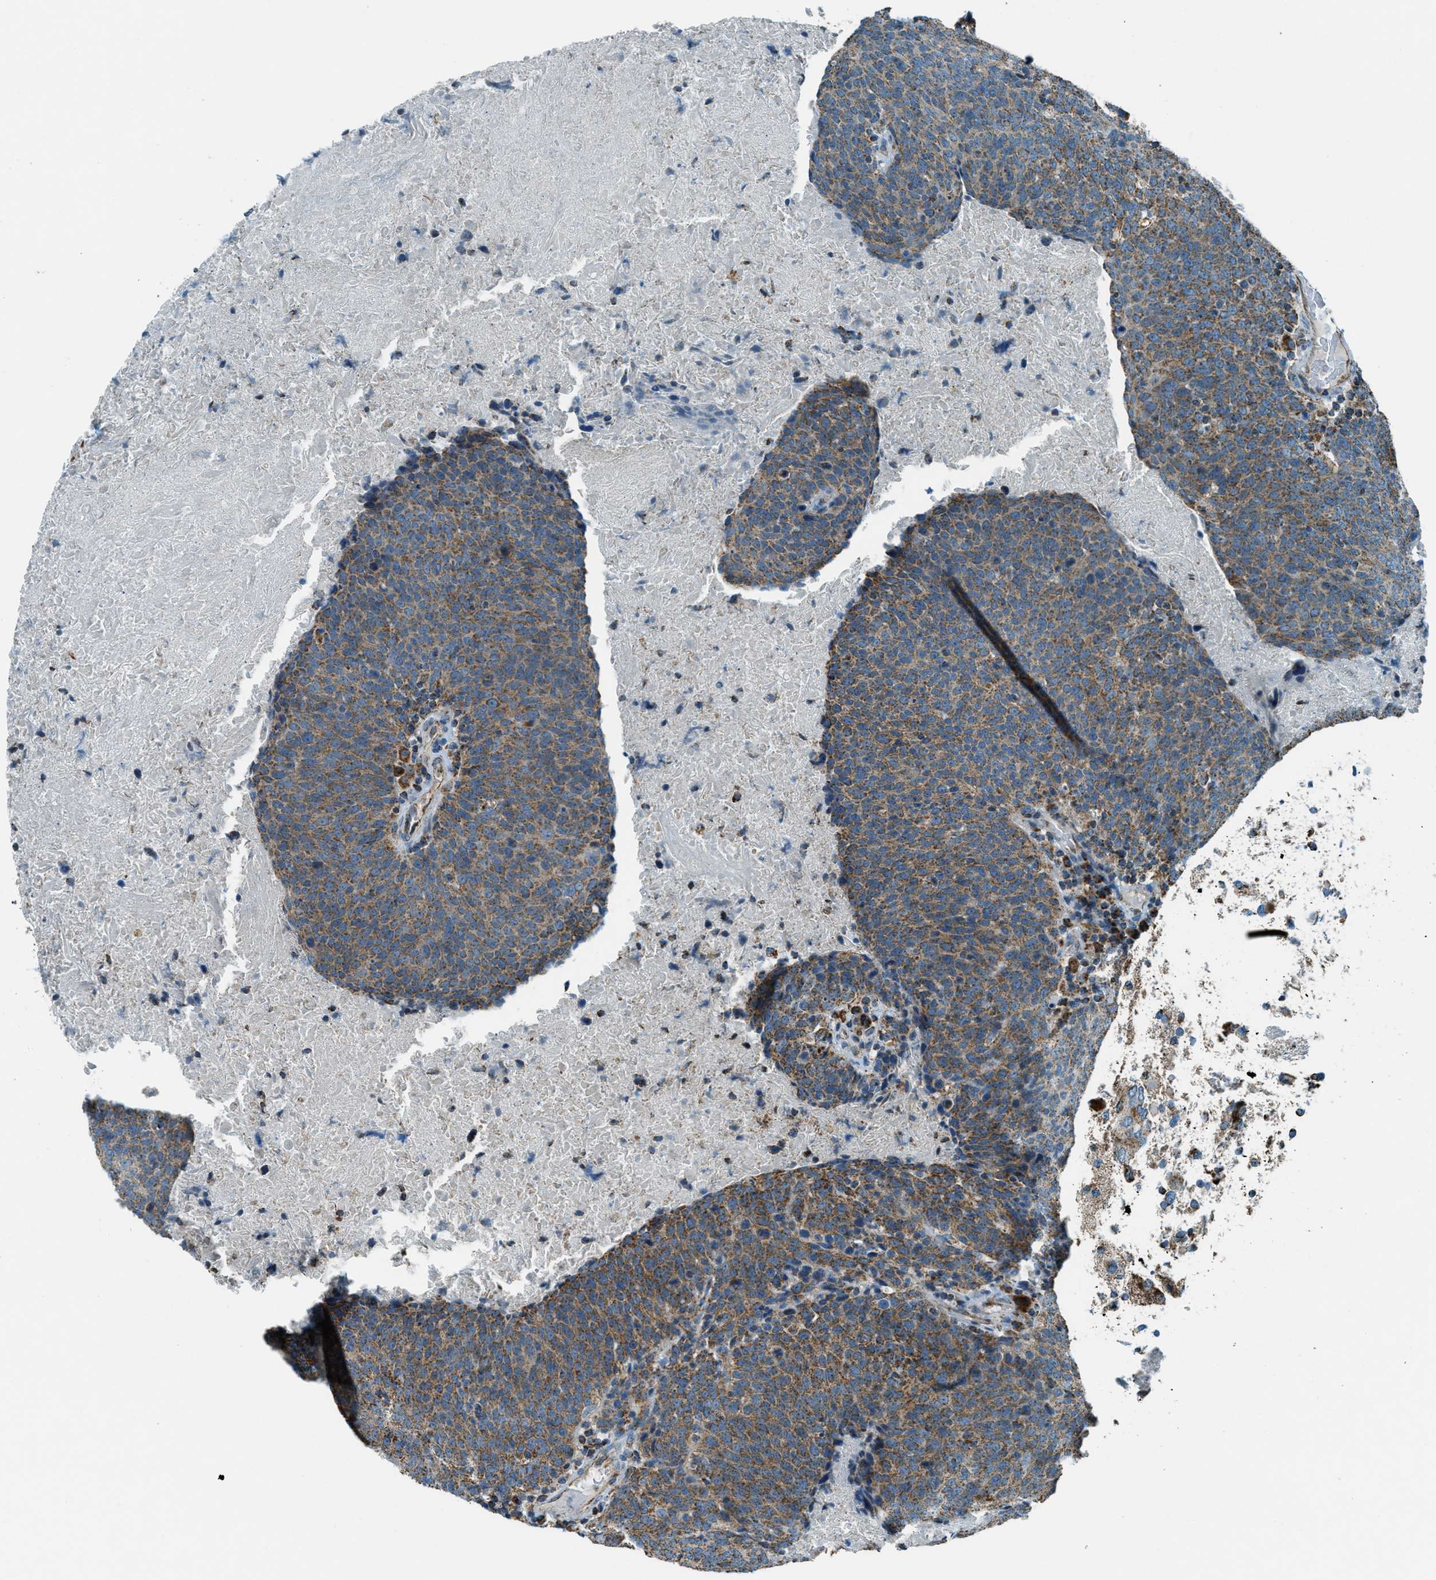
{"staining": {"intensity": "moderate", "quantity": ">75%", "location": "cytoplasmic/membranous"}, "tissue": "head and neck cancer", "cell_type": "Tumor cells", "image_type": "cancer", "snomed": [{"axis": "morphology", "description": "Squamous cell carcinoma, NOS"}, {"axis": "morphology", "description": "Squamous cell carcinoma, metastatic, NOS"}, {"axis": "topography", "description": "Lymph node"}, {"axis": "topography", "description": "Head-Neck"}], "caption": "The photomicrograph exhibits staining of head and neck cancer, revealing moderate cytoplasmic/membranous protein expression (brown color) within tumor cells.", "gene": "CHST15", "patient": {"sex": "male", "age": 62}}